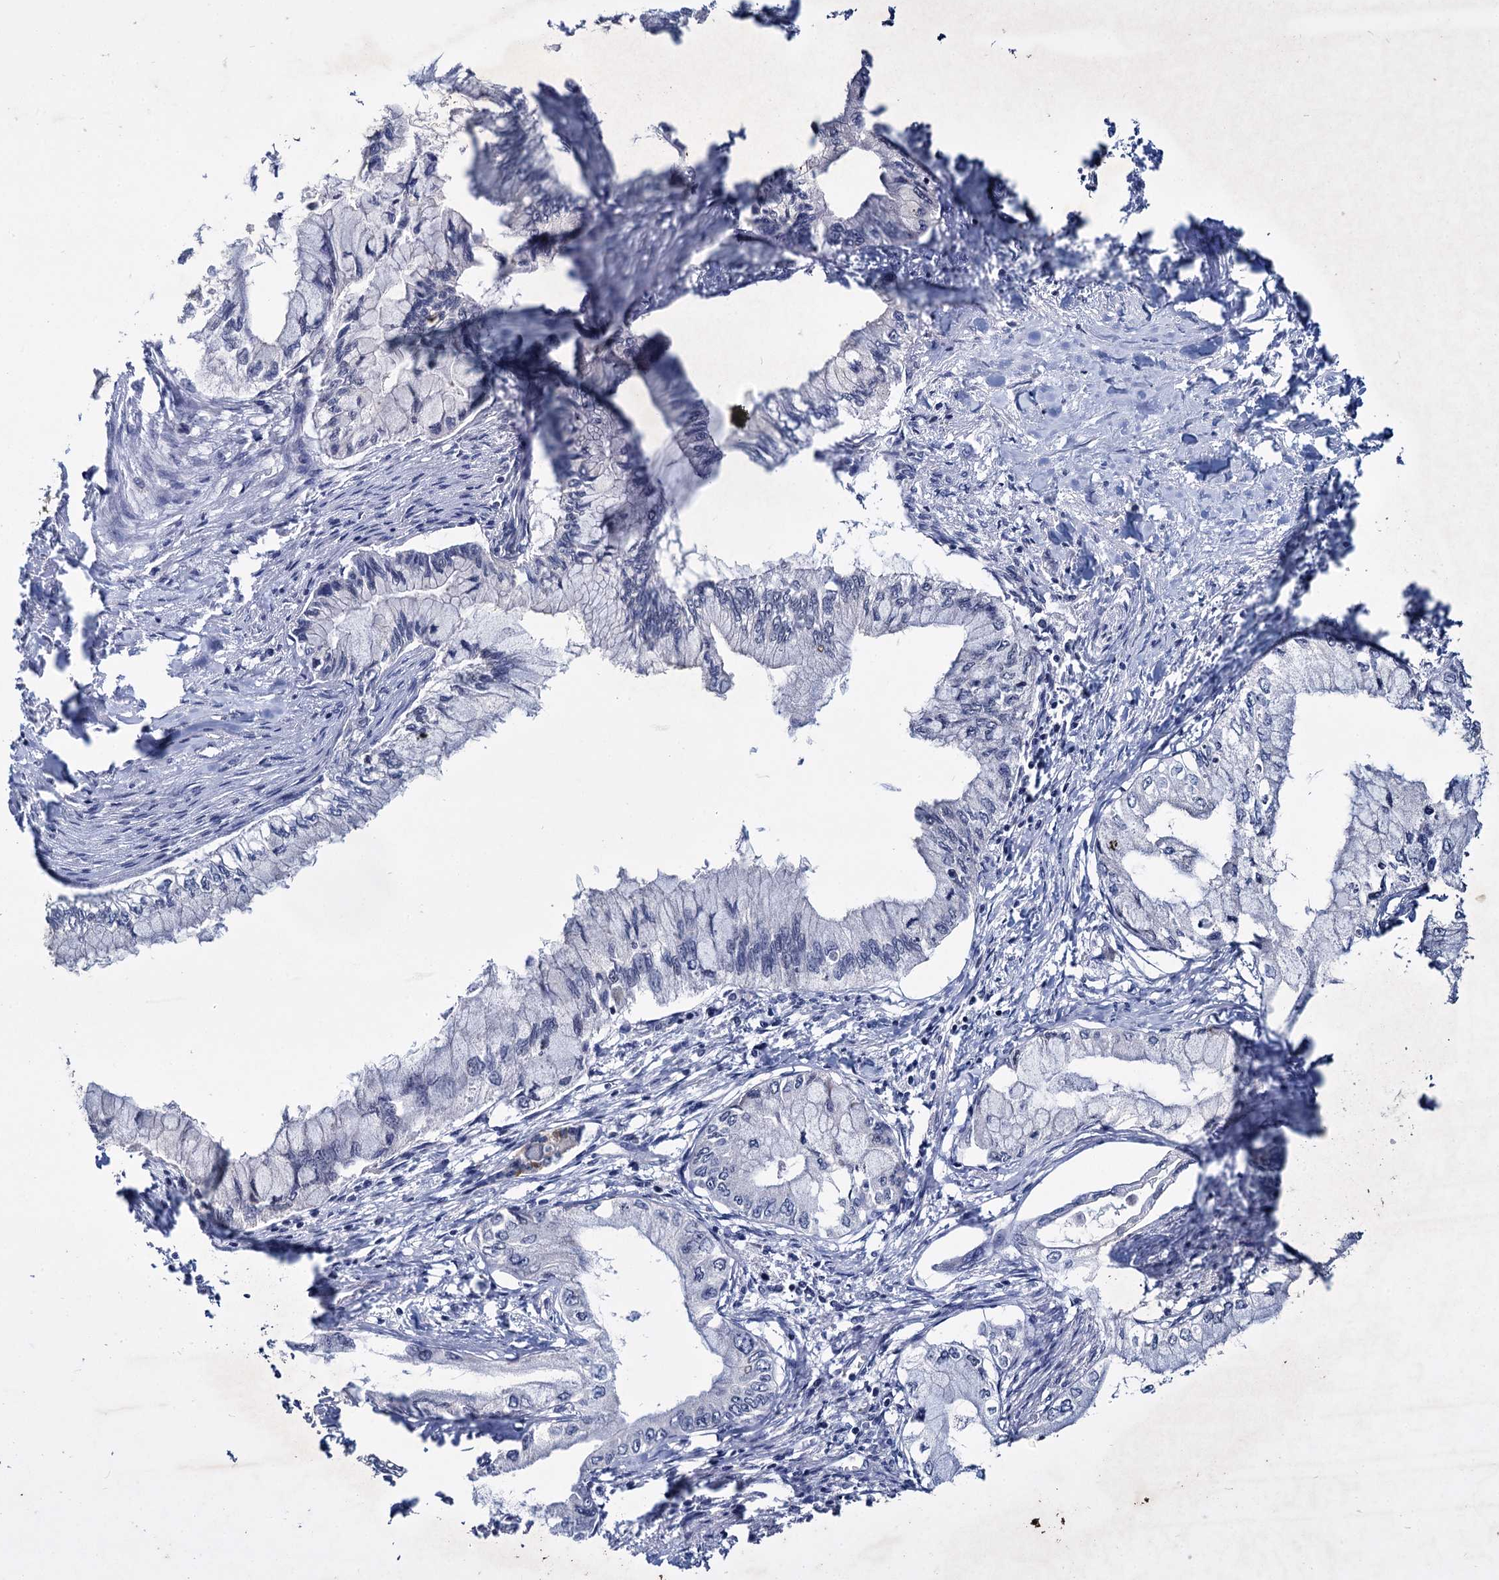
{"staining": {"intensity": "negative", "quantity": "none", "location": "none"}, "tissue": "pancreatic cancer", "cell_type": "Tumor cells", "image_type": "cancer", "snomed": [{"axis": "morphology", "description": "Adenocarcinoma, NOS"}, {"axis": "topography", "description": "Pancreas"}], "caption": "Tumor cells are negative for brown protein staining in pancreatic cancer (adenocarcinoma). The staining is performed using DAB (3,3'-diaminobenzidine) brown chromogen with nuclei counter-stained in using hematoxylin.", "gene": "RPUSD4", "patient": {"sex": "male", "age": 48}}